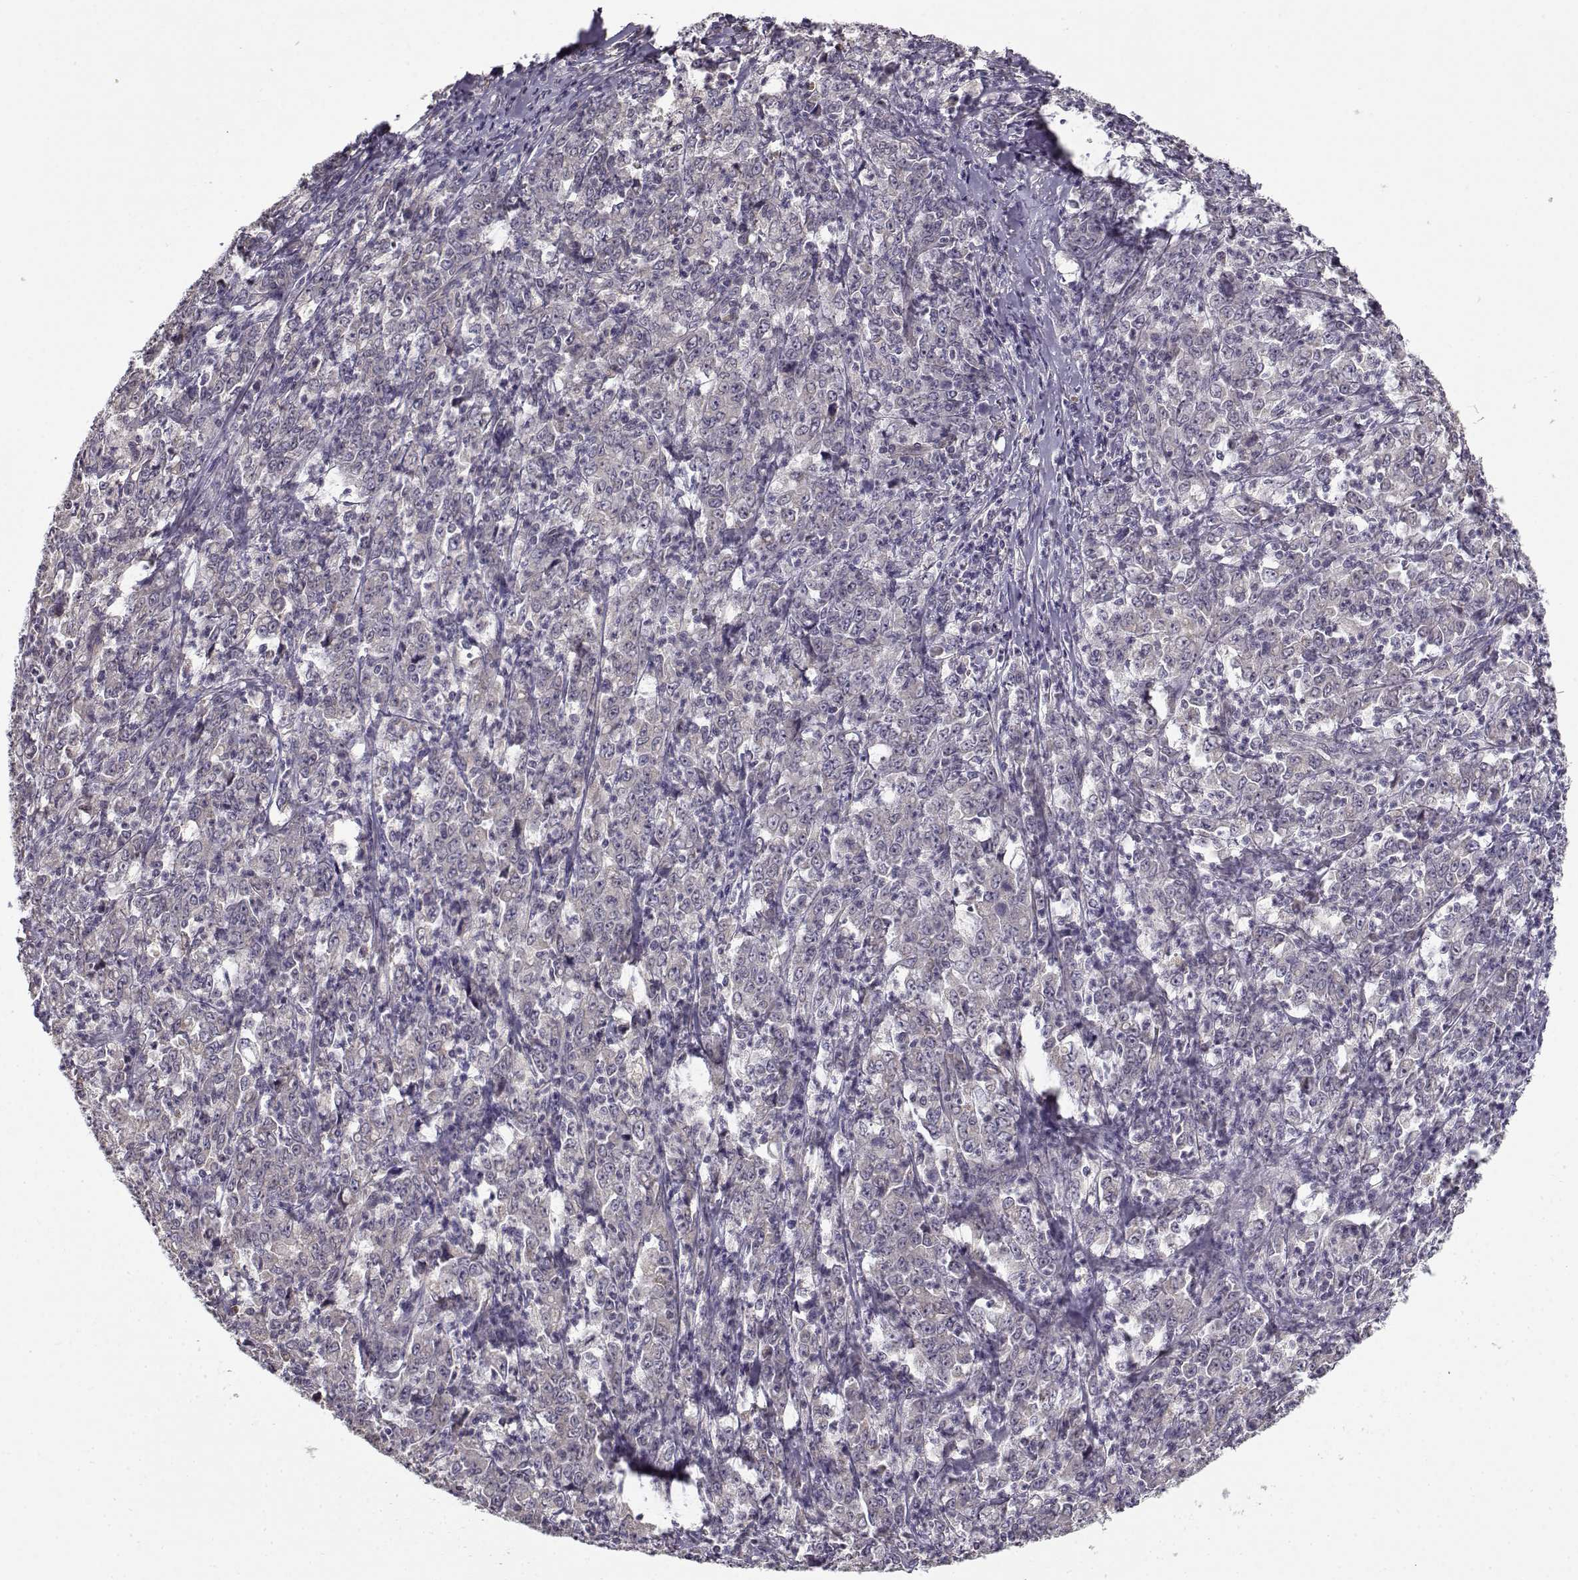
{"staining": {"intensity": "negative", "quantity": "none", "location": "none"}, "tissue": "stomach cancer", "cell_type": "Tumor cells", "image_type": "cancer", "snomed": [{"axis": "morphology", "description": "Adenocarcinoma, NOS"}, {"axis": "topography", "description": "Stomach, lower"}], "caption": "Tumor cells are negative for protein expression in human stomach cancer (adenocarcinoma). (Brightfield microscopy of DAB IHC at high magnification).", "gene": "ENTPD8", "patient": {"sex": "female", "age": 71}}